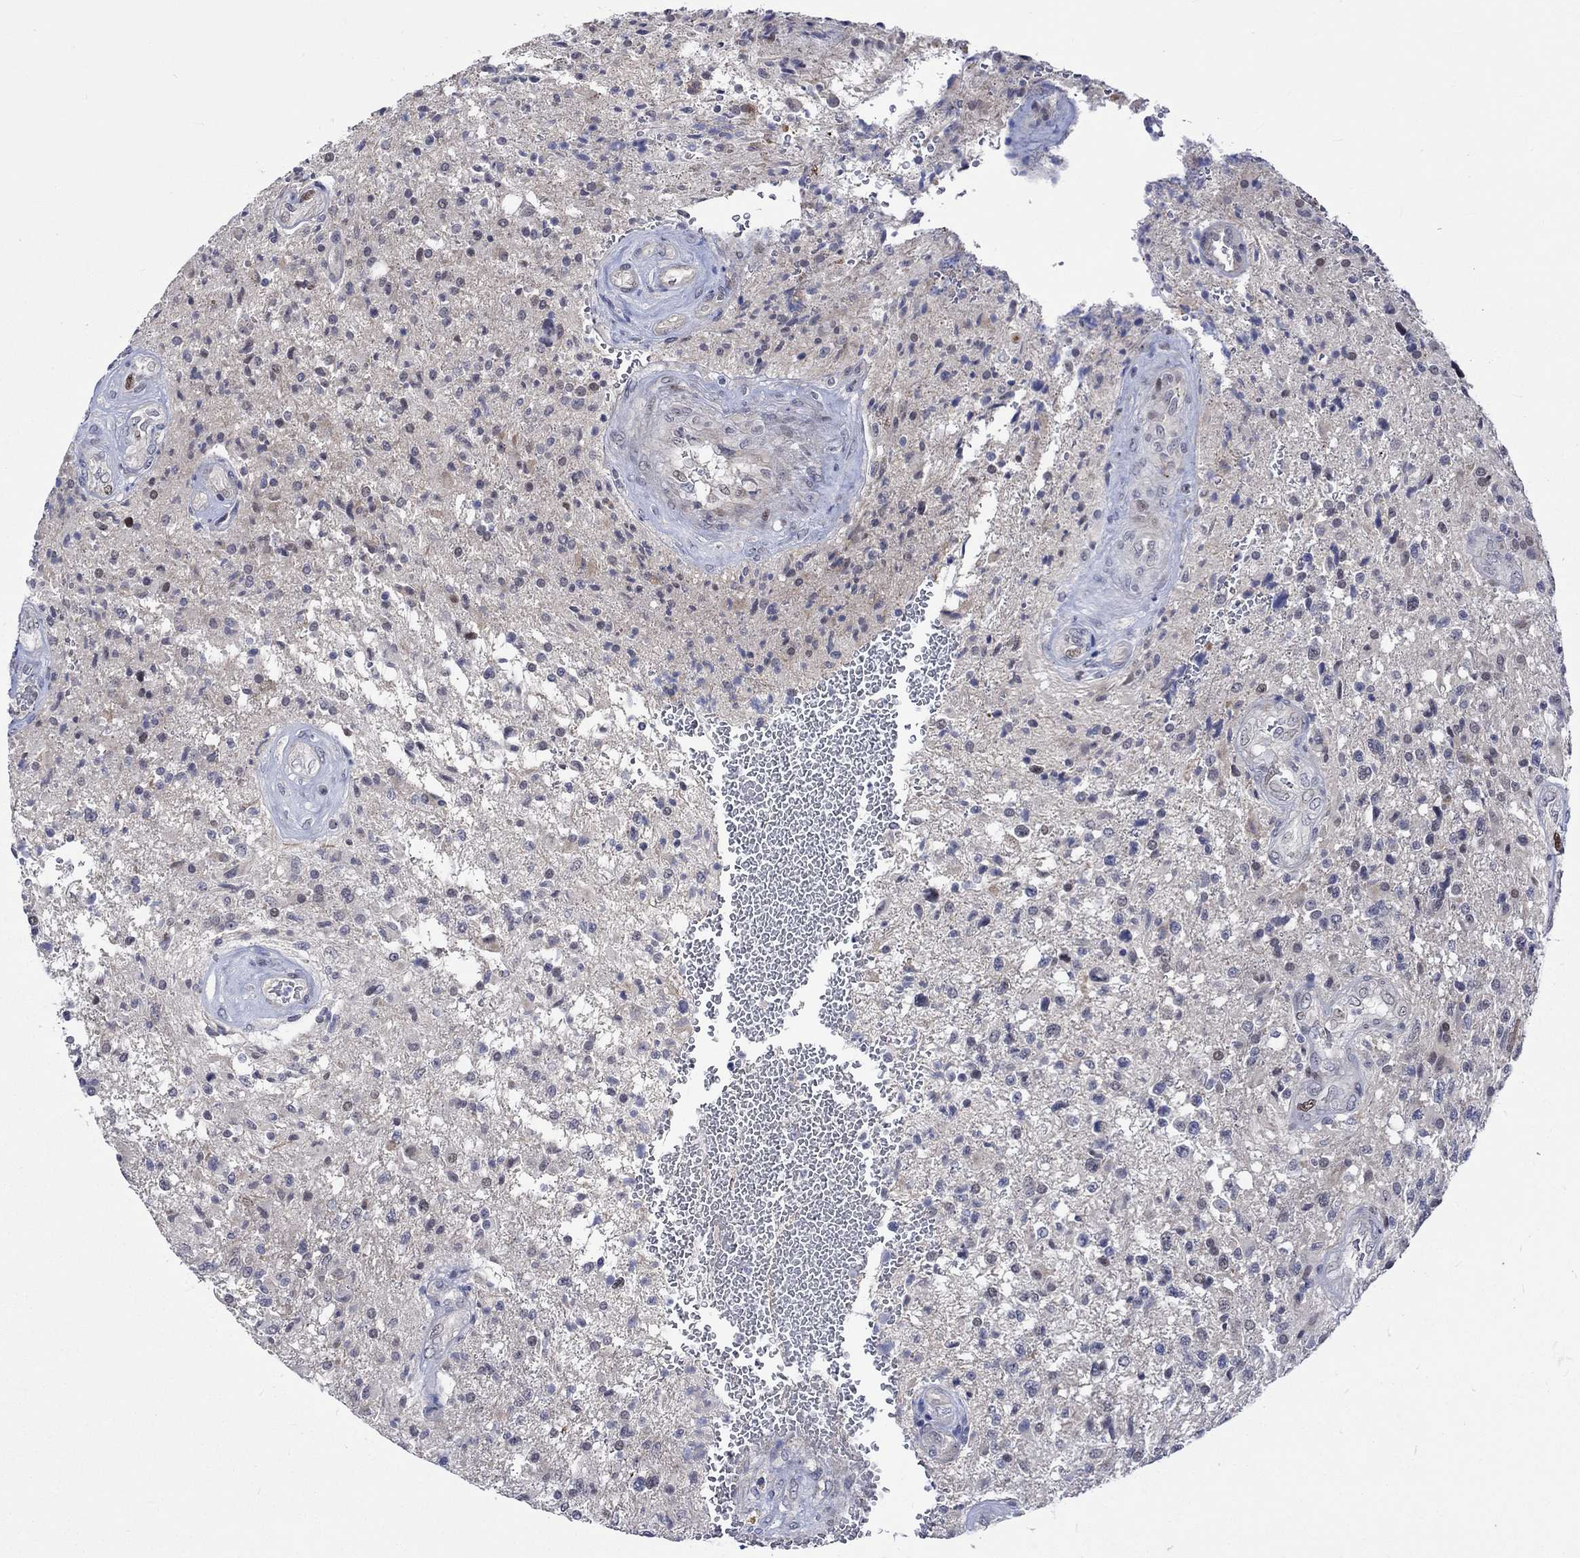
{"staining": {"intensity": "negative", "quantity": "none", "location": "none"}, "tissue": "glioma", "cell_type": "Tumor cells", "image_type": "cancer", "snomed": [{"axis": "morphology", "description": "Glioma, malignant, High grade"}, {"axis": "topography", "description": "Brain"}], "caption": "This is an immunohistochemistry (IHC) micrograph of malignant glioma (high-grade). There is no expression in tumor cells.", "gene": "E2F8", "patient": {"sex": "male", "age": 56}}